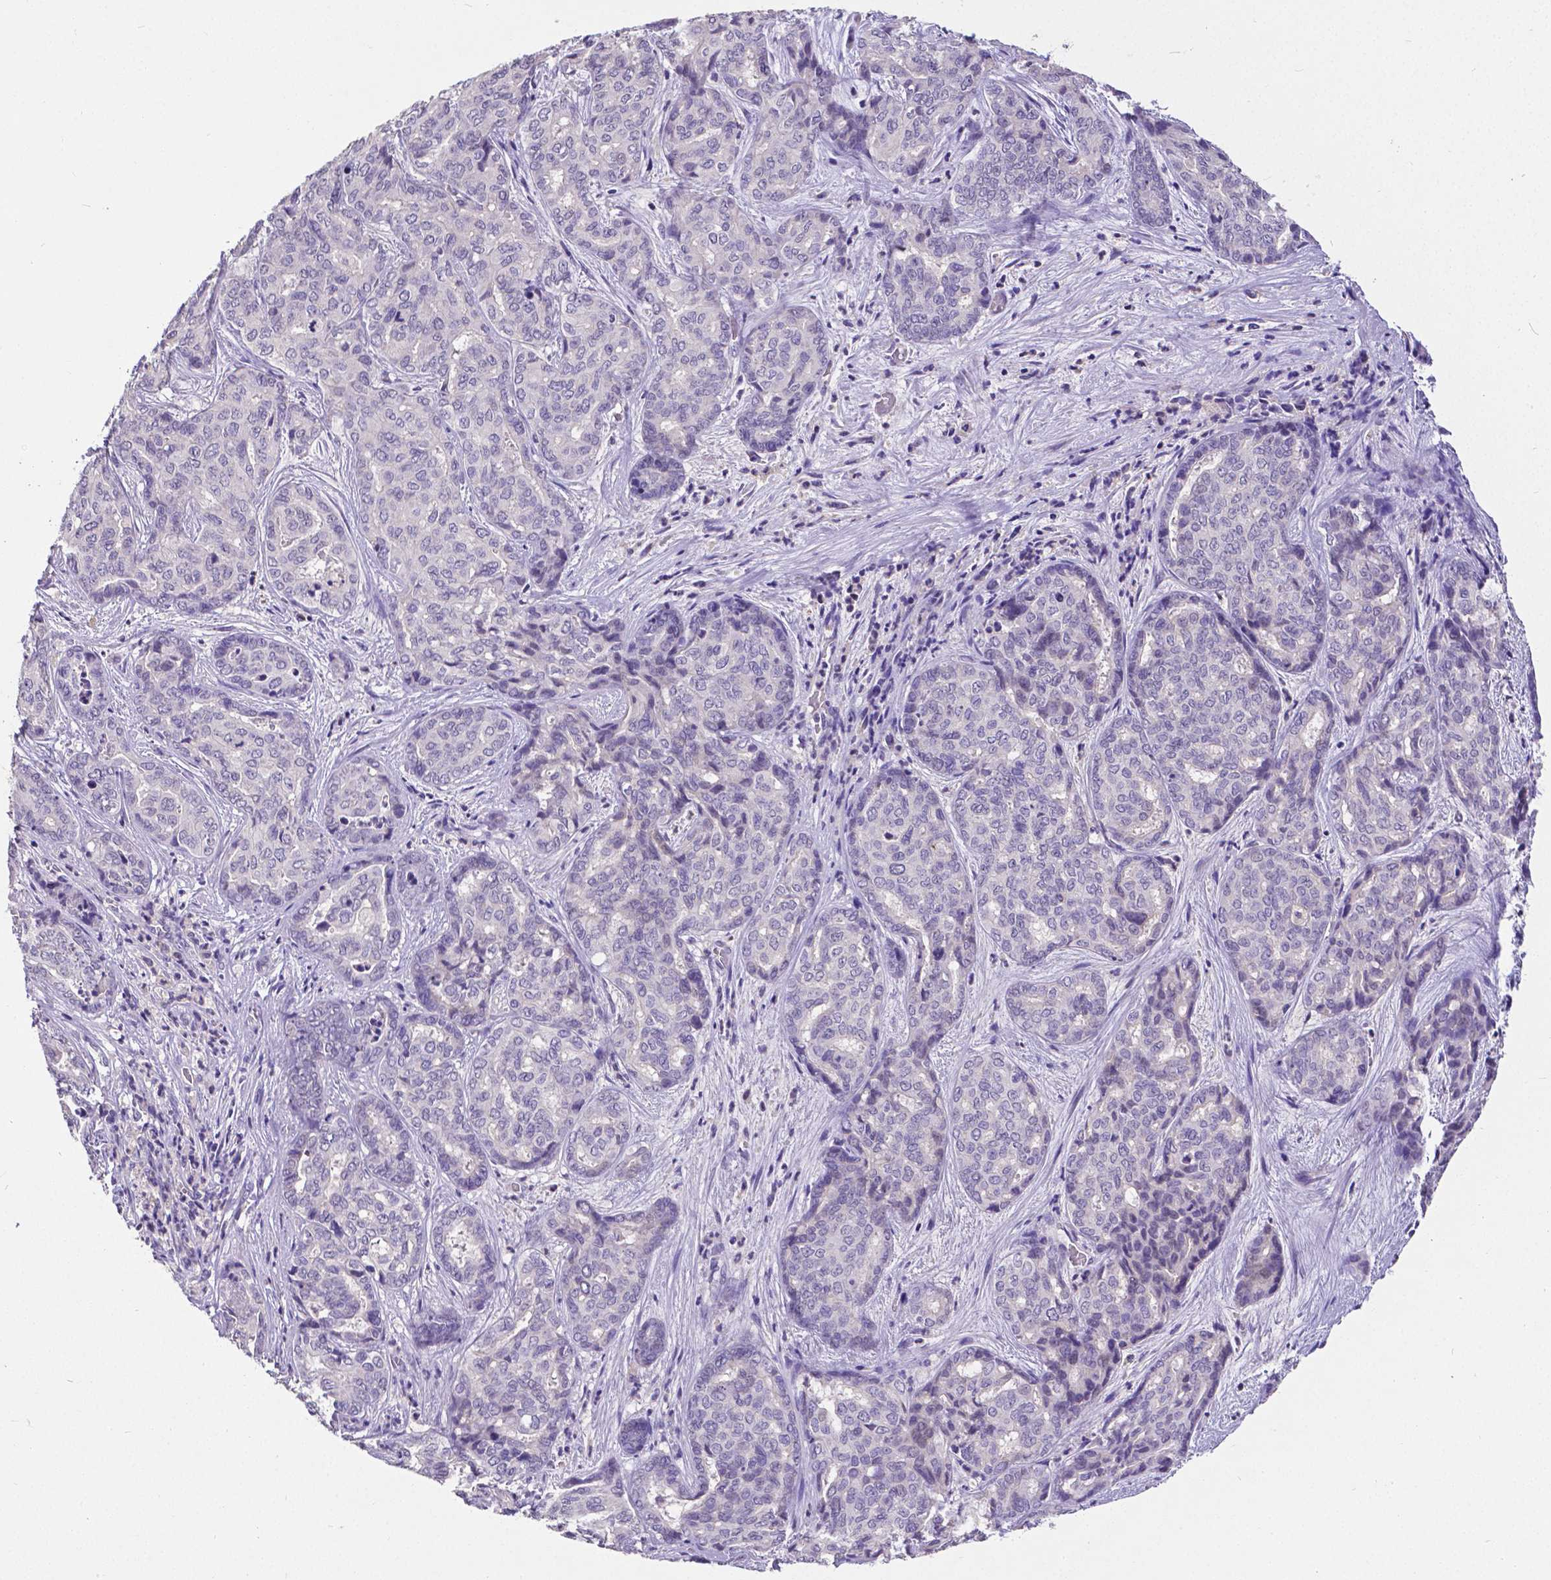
{"staining": {"intensity": "negative", "quantity": "none", "location": "none"}, "tissue": "liver cancer", "cell_type": "Tumor cells", "image_type": "cancer", "snomed": [{"axis": "morphology", "description": "Cholangiocarcinoma"}, {"axis": "topography", "description": "Liver"}], "caption": "Protein analysis of liver cholangiocarcinoma reveals no significant positivity in tumor cells.", "gene": "CD4", "patient": {"sex": "female", "age": 64}}